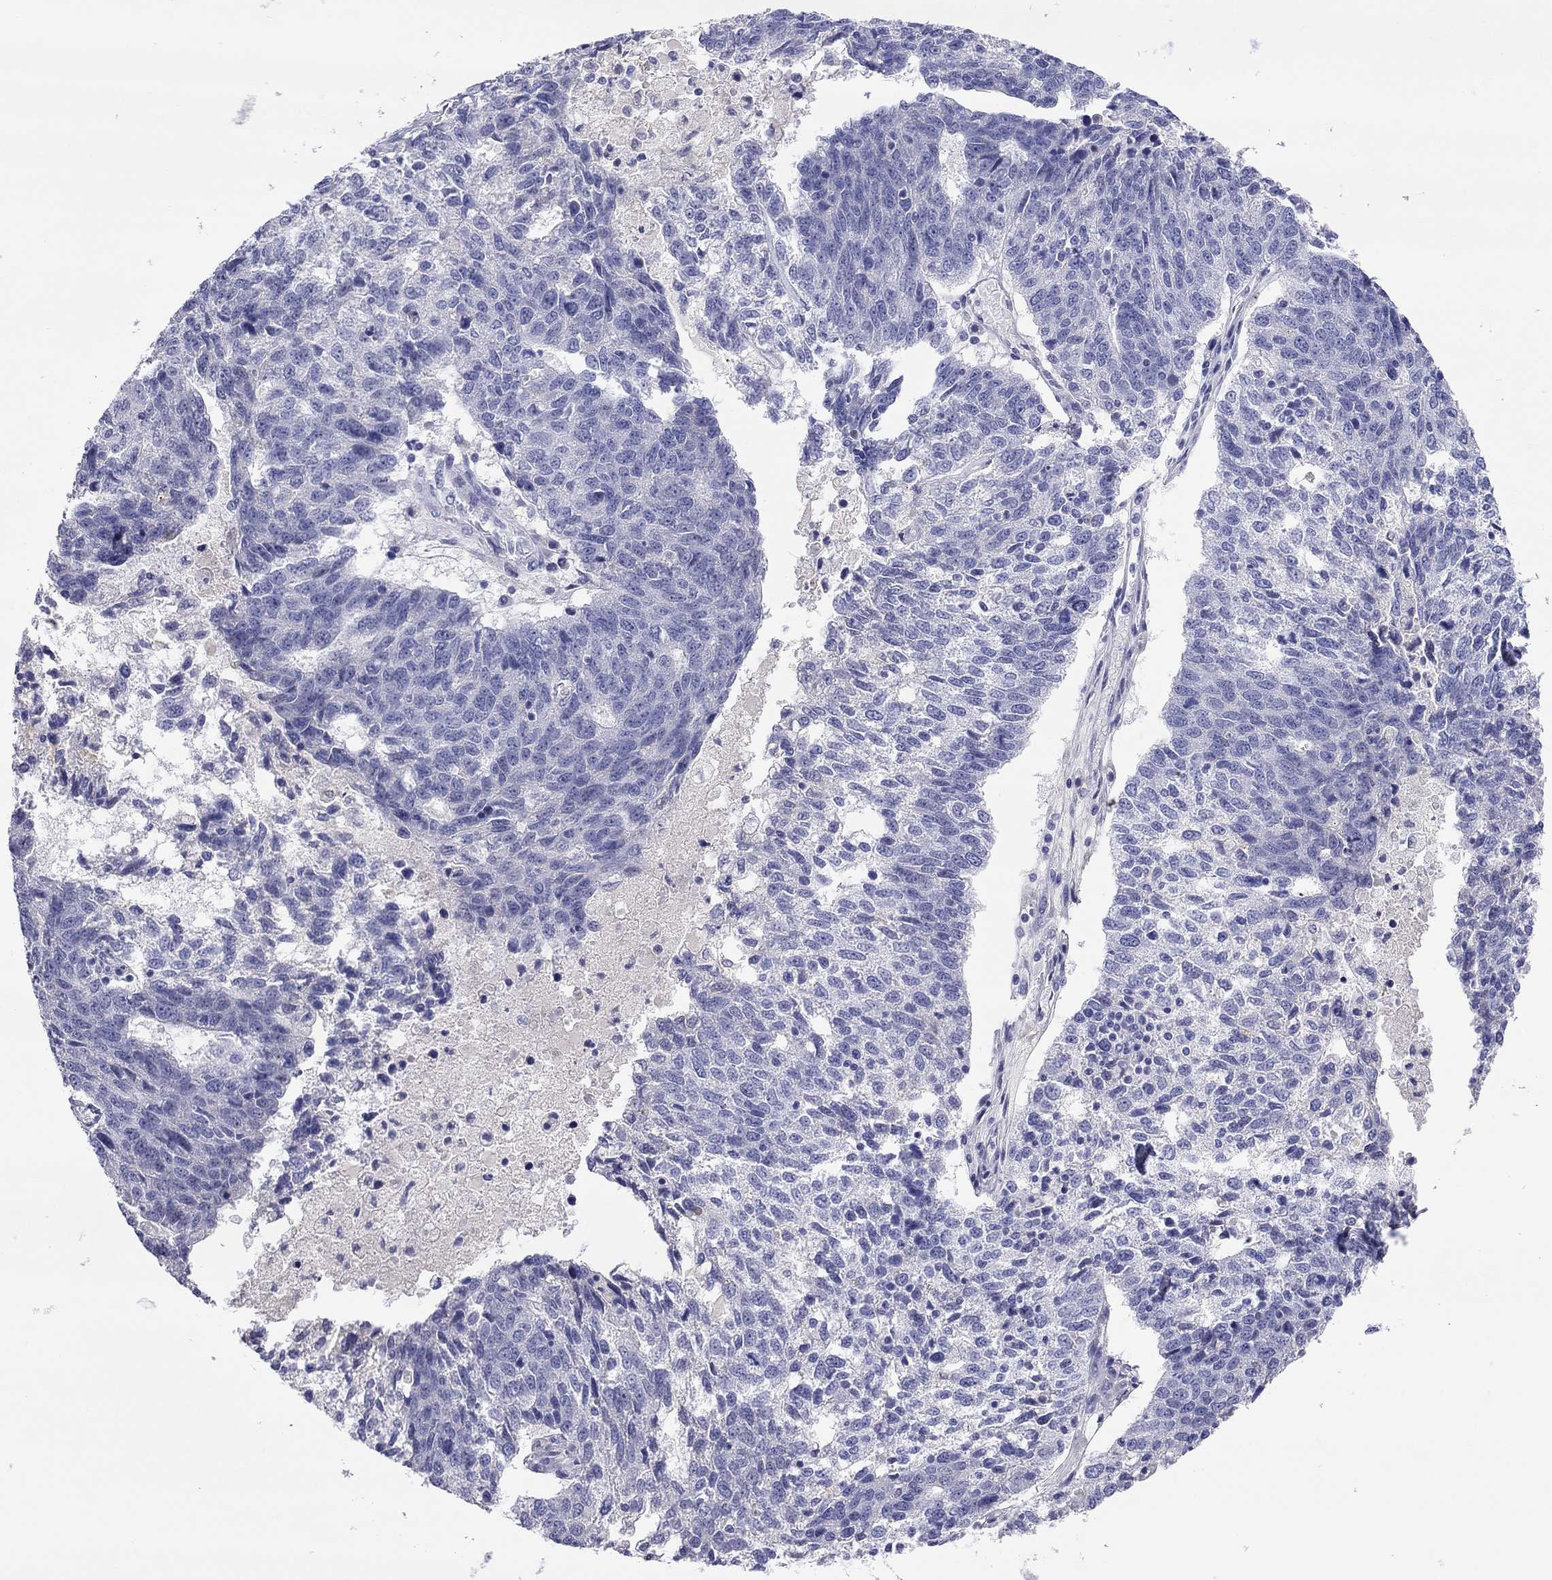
{"staining": {"intensity": "negative", "quantity": "none", "location": "none"}, "tissue": "ovarian cancer", "cell_type": "Tumor cells", "image_type": "cancer", "snomed": [{"axis": "morphology", "description": "Cystadenocarcinoma, serous, NOS"}, {"axis": "topography", "description": "Ovary"}], "caption": "The immunohistochemistry micrograph has no significant expression in tumor cells of ovarian cancer (serous cystadenocarcinoma) tissue.", "gene": "CMYA5", "patient": {"sex": "female", "age": 71}}